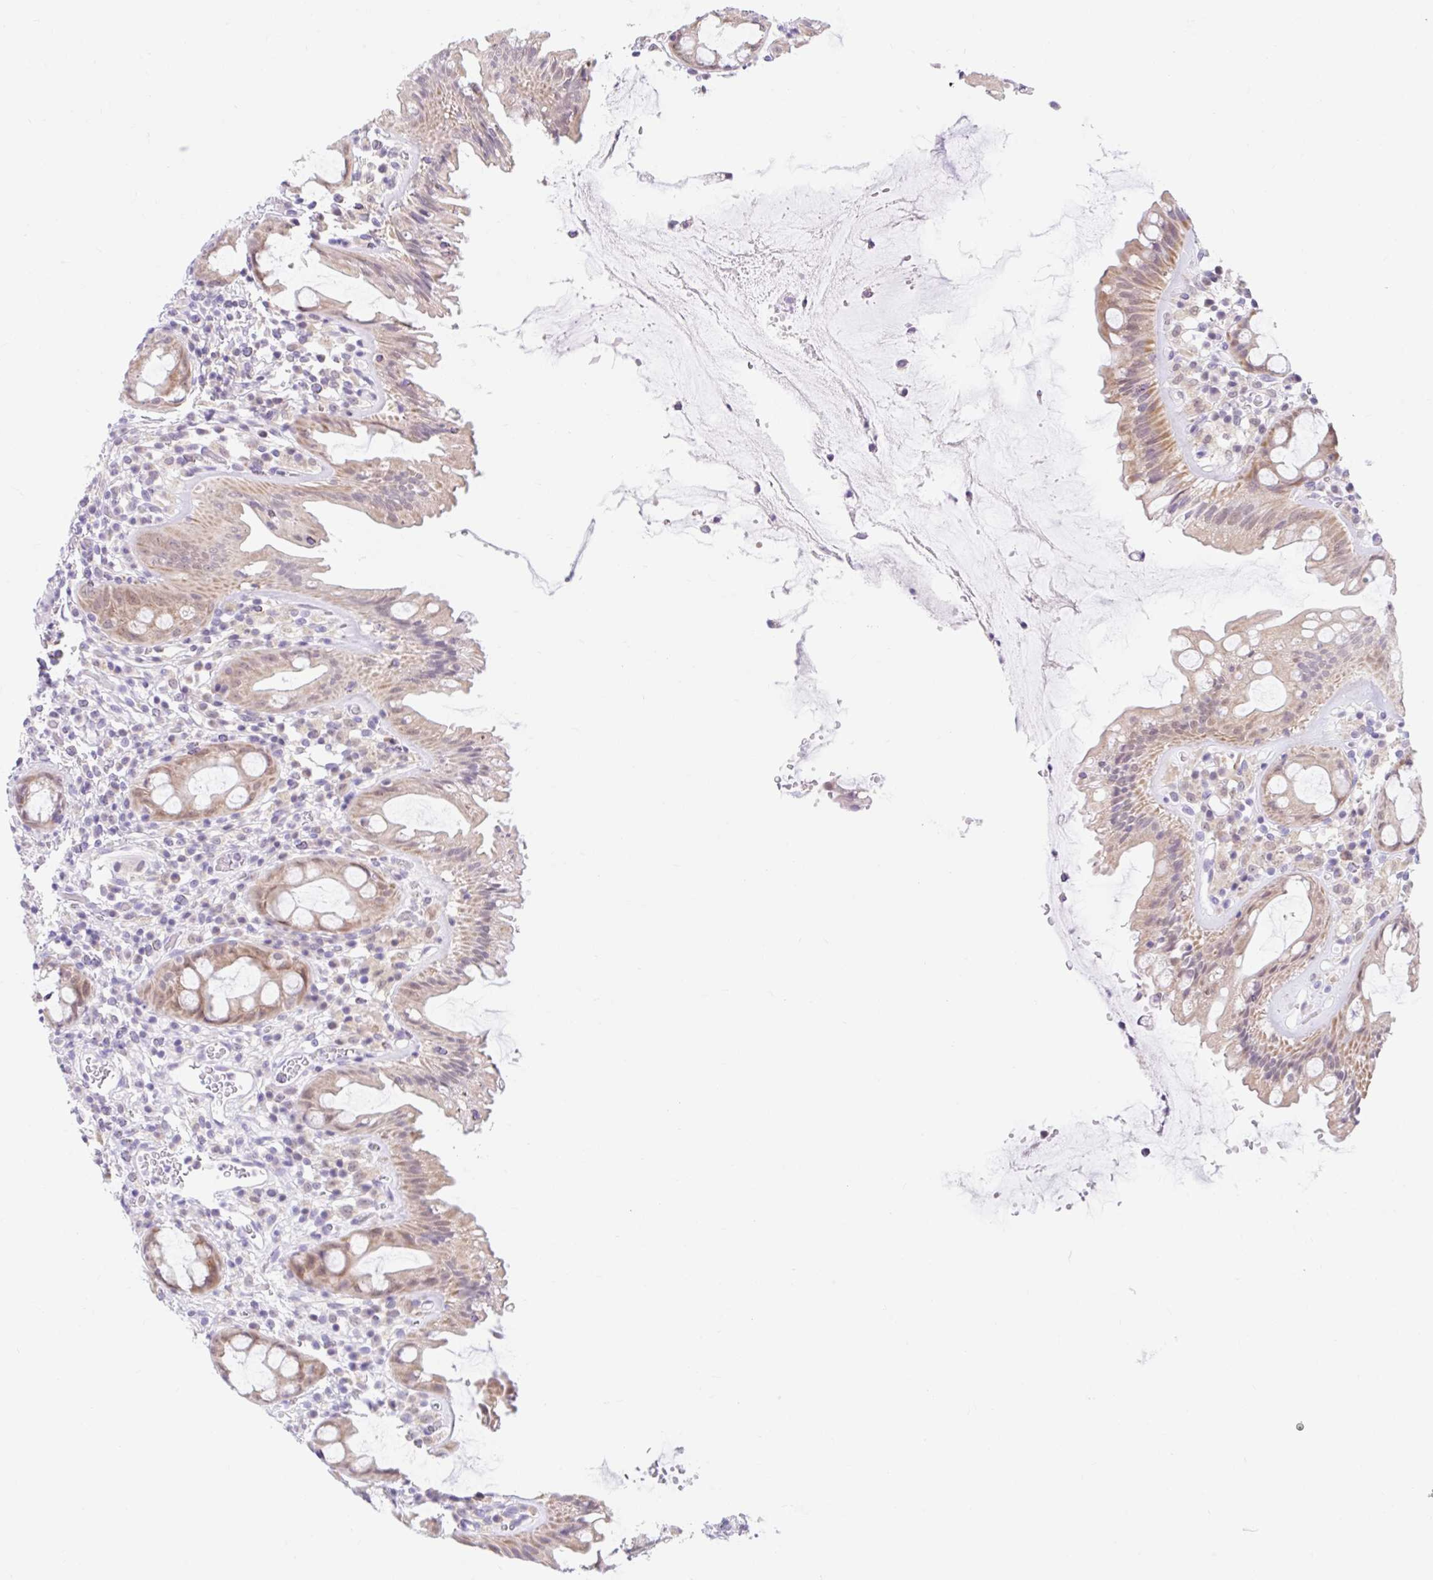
{"staining": {"intensity": "moderate", "quantity": ">75%", "location": "cytoplasmic/membranous"}, "tissue": "rectum", "cell_type": "Glandular cells", "image_type": "normal", "snomed": [{"axis": "morphology", "description": "Normal tissue, NOS"}, {"axis": "topography", "description": "Rectum"}], "caption": "A high-resolution histopathology image shows immunohistochemistry (IHC) staining of benign rectum, which shows moderate cytoplasmic/membranous expression in about >75% of glandular cells. (brown staining indicates protein expression, while blue staining denotes nuclei).", "gene": "ITPK1", "patient": {"sex": "female", "age": 57}}